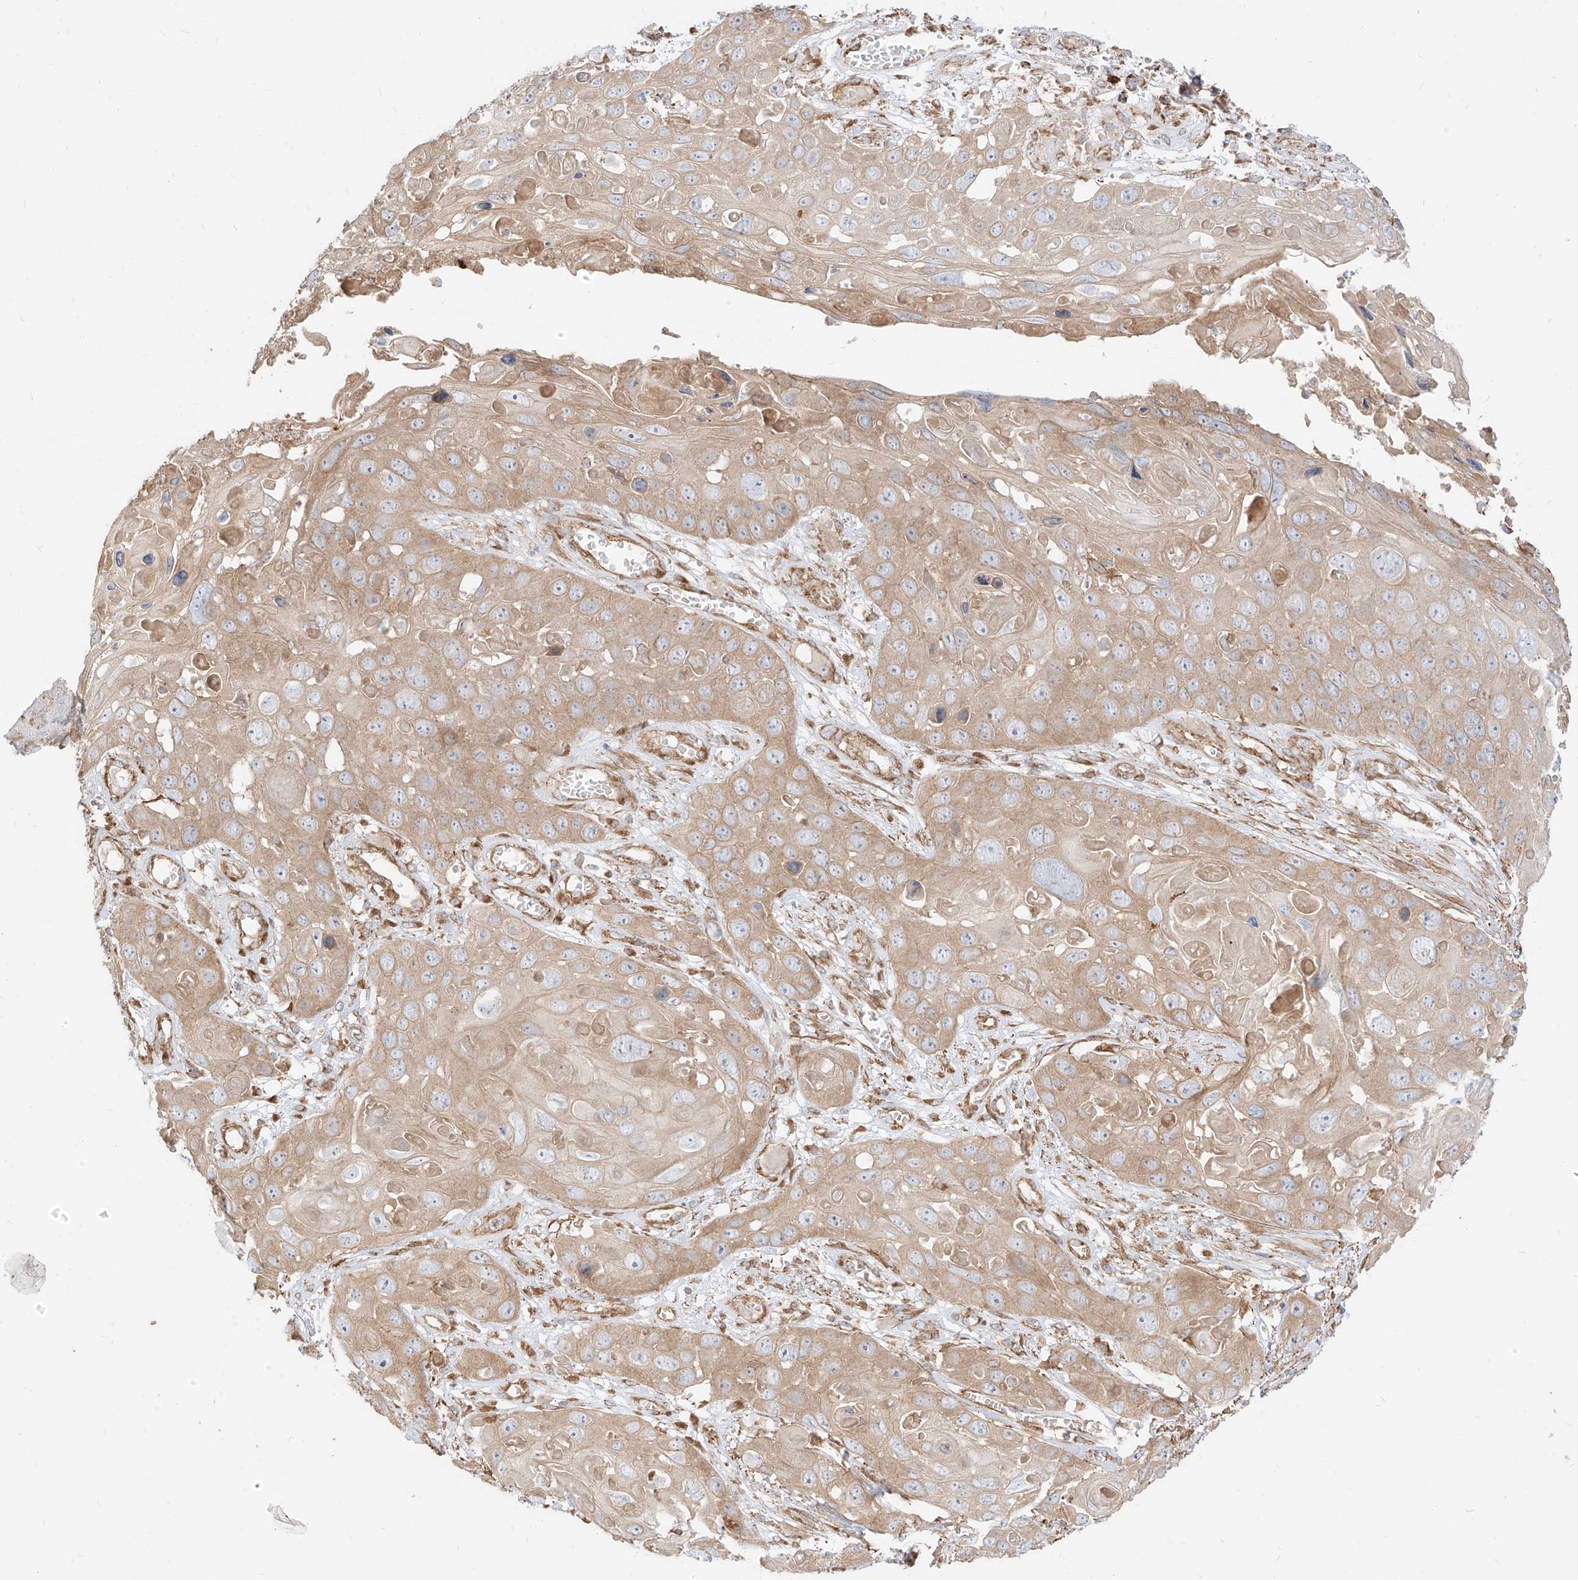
{"staining": {"intensity": "weak", "quantity": ">75%", "location": "cytoplasmic/membranous"}, "tissue": "skin cancer", "cell_type": "Tumor cells", "image_type": "cancer", "snomed": [{"axis": "morphology", "description": "Squamous cell carcinoma, NOS"}, {"axis": "topography", "description": "Skin"}], "caption": "IHC image of neoplastic tissue: human skin squamous cell carcinoma stained using IHC demonstrates low levels of weak protein expression localized specifically in the cytoplasmic/membranous of tumor cells, appearing as a cytoplasmic/membranous brown color.", "gene": "PLCL1", "patient": {"sex": "male", "age": 55}}